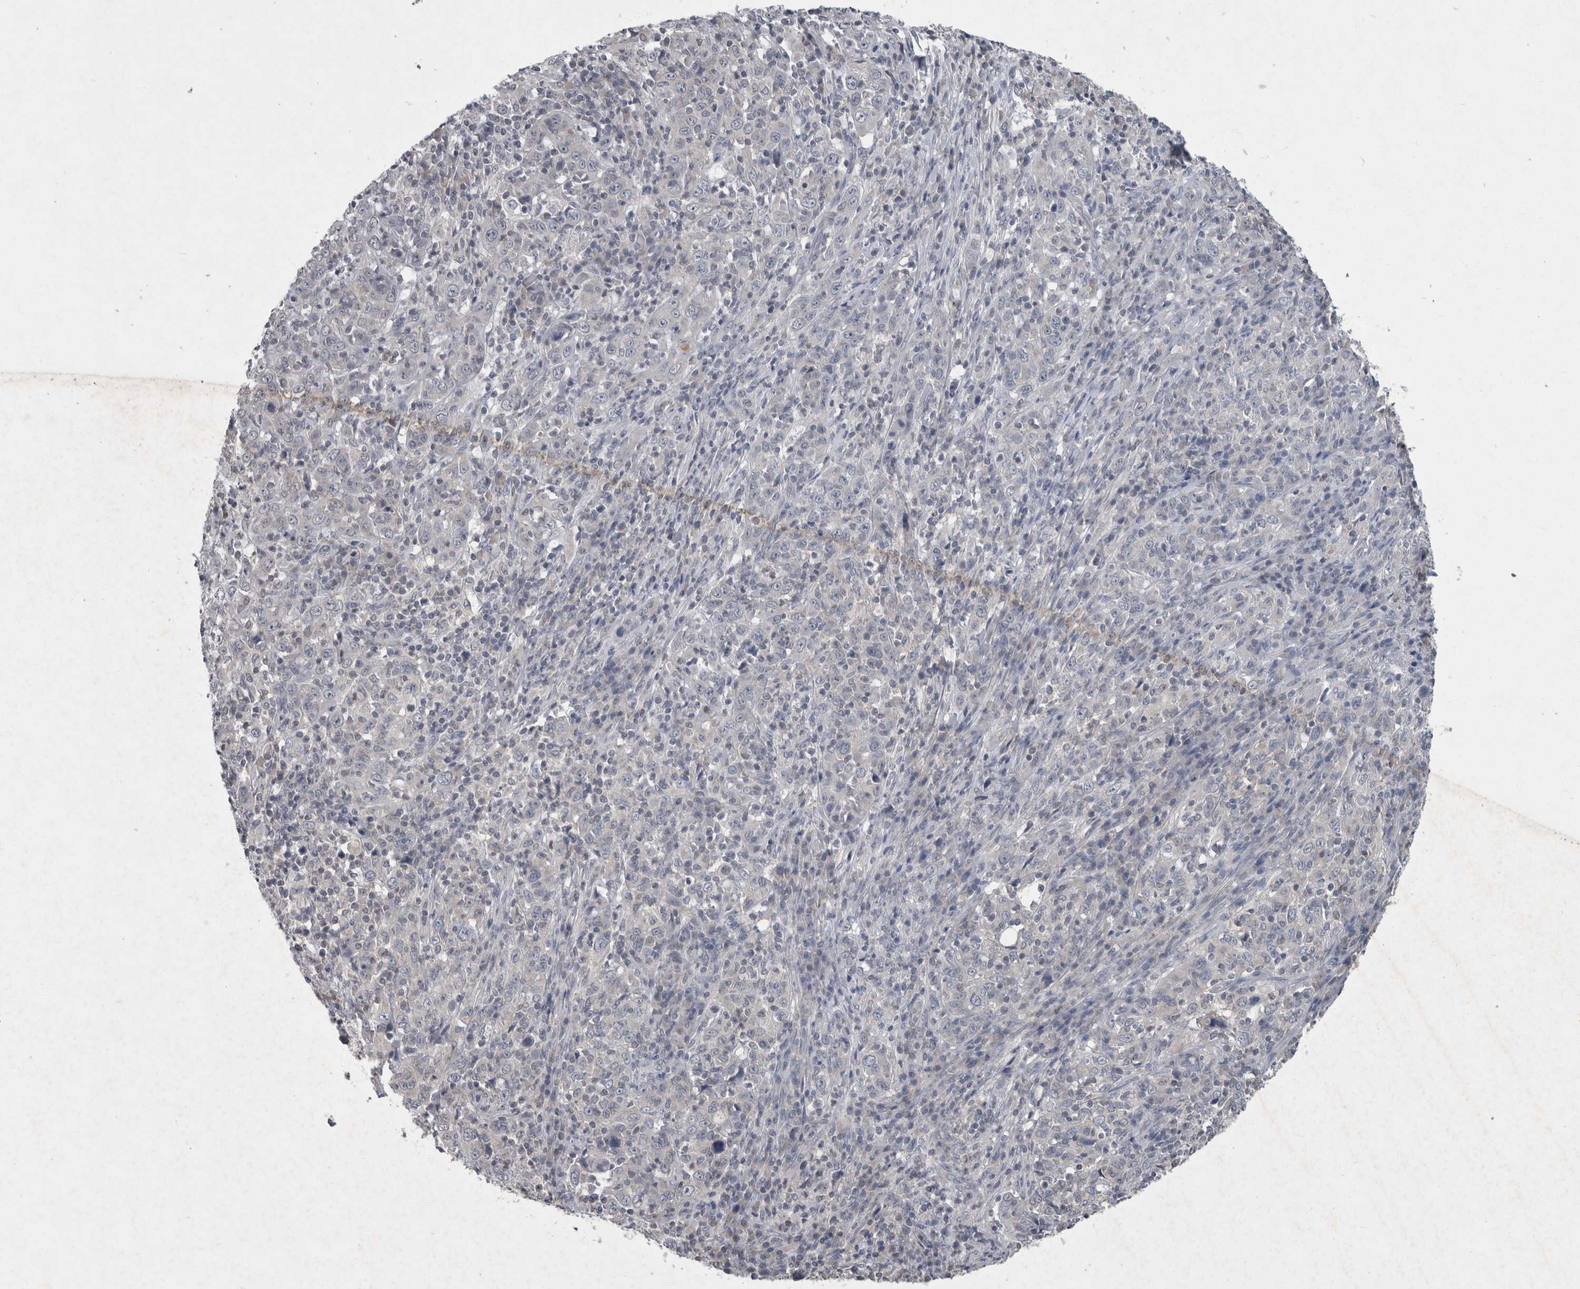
{"staining": {"intensity": "negative", "quantity": "none", "location": "none"}, "tissue": "cervical cancer", "cell_type": "Tumor cells", "image_type": "cancer", "snomed": [{"axis": "morphology", "description": "Squamous cell carcinoma, NOS"}, {"axis": "topography", "description": "Cervix"}], "caption": "High magnification brightfield microscopy of cervical cancer stained with DAB (brown) and counterstained with hematoxylin (blue): tumor cells show no significant positivity.", "gene": "WNT7A", "patient": {"sex": "female", "age": 46}}